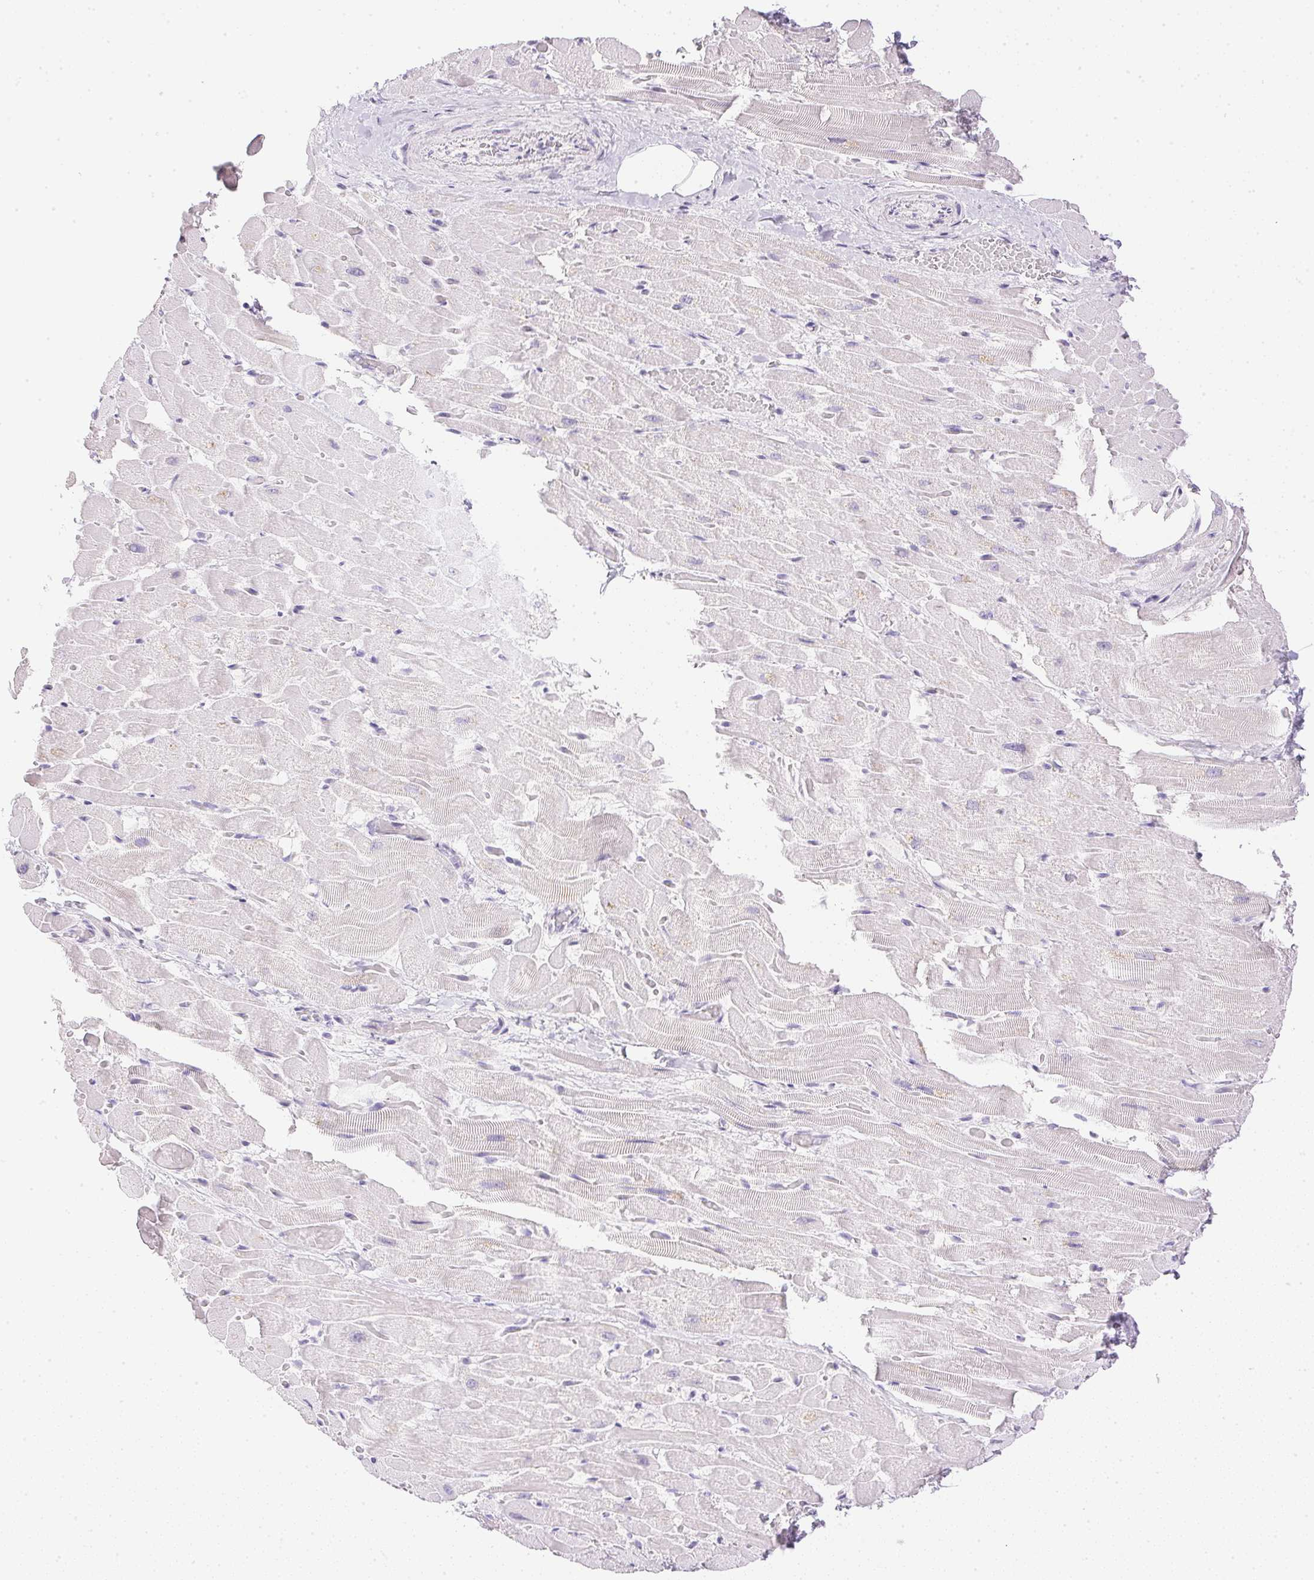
{"staining": {"intensity": "negative", "quantity": "none", "location": "none"}, "tissue": "heart muscle", "cell_type": "Cardiomyocytes", "image_type": "normal", "snomed": [{"axis": "morphology", "description": "Normal tissue, NOS"}, {"axis": "topography", "description": "Heart"}], "caption": "A high-resolution histopathology image shows immunohistochemistry (IHC) staining of benign heart muscle, which displays no significant expression in cardiomyocytes.", "gene": "CPB1", "patient": {"sex": "male", "age": 37}}